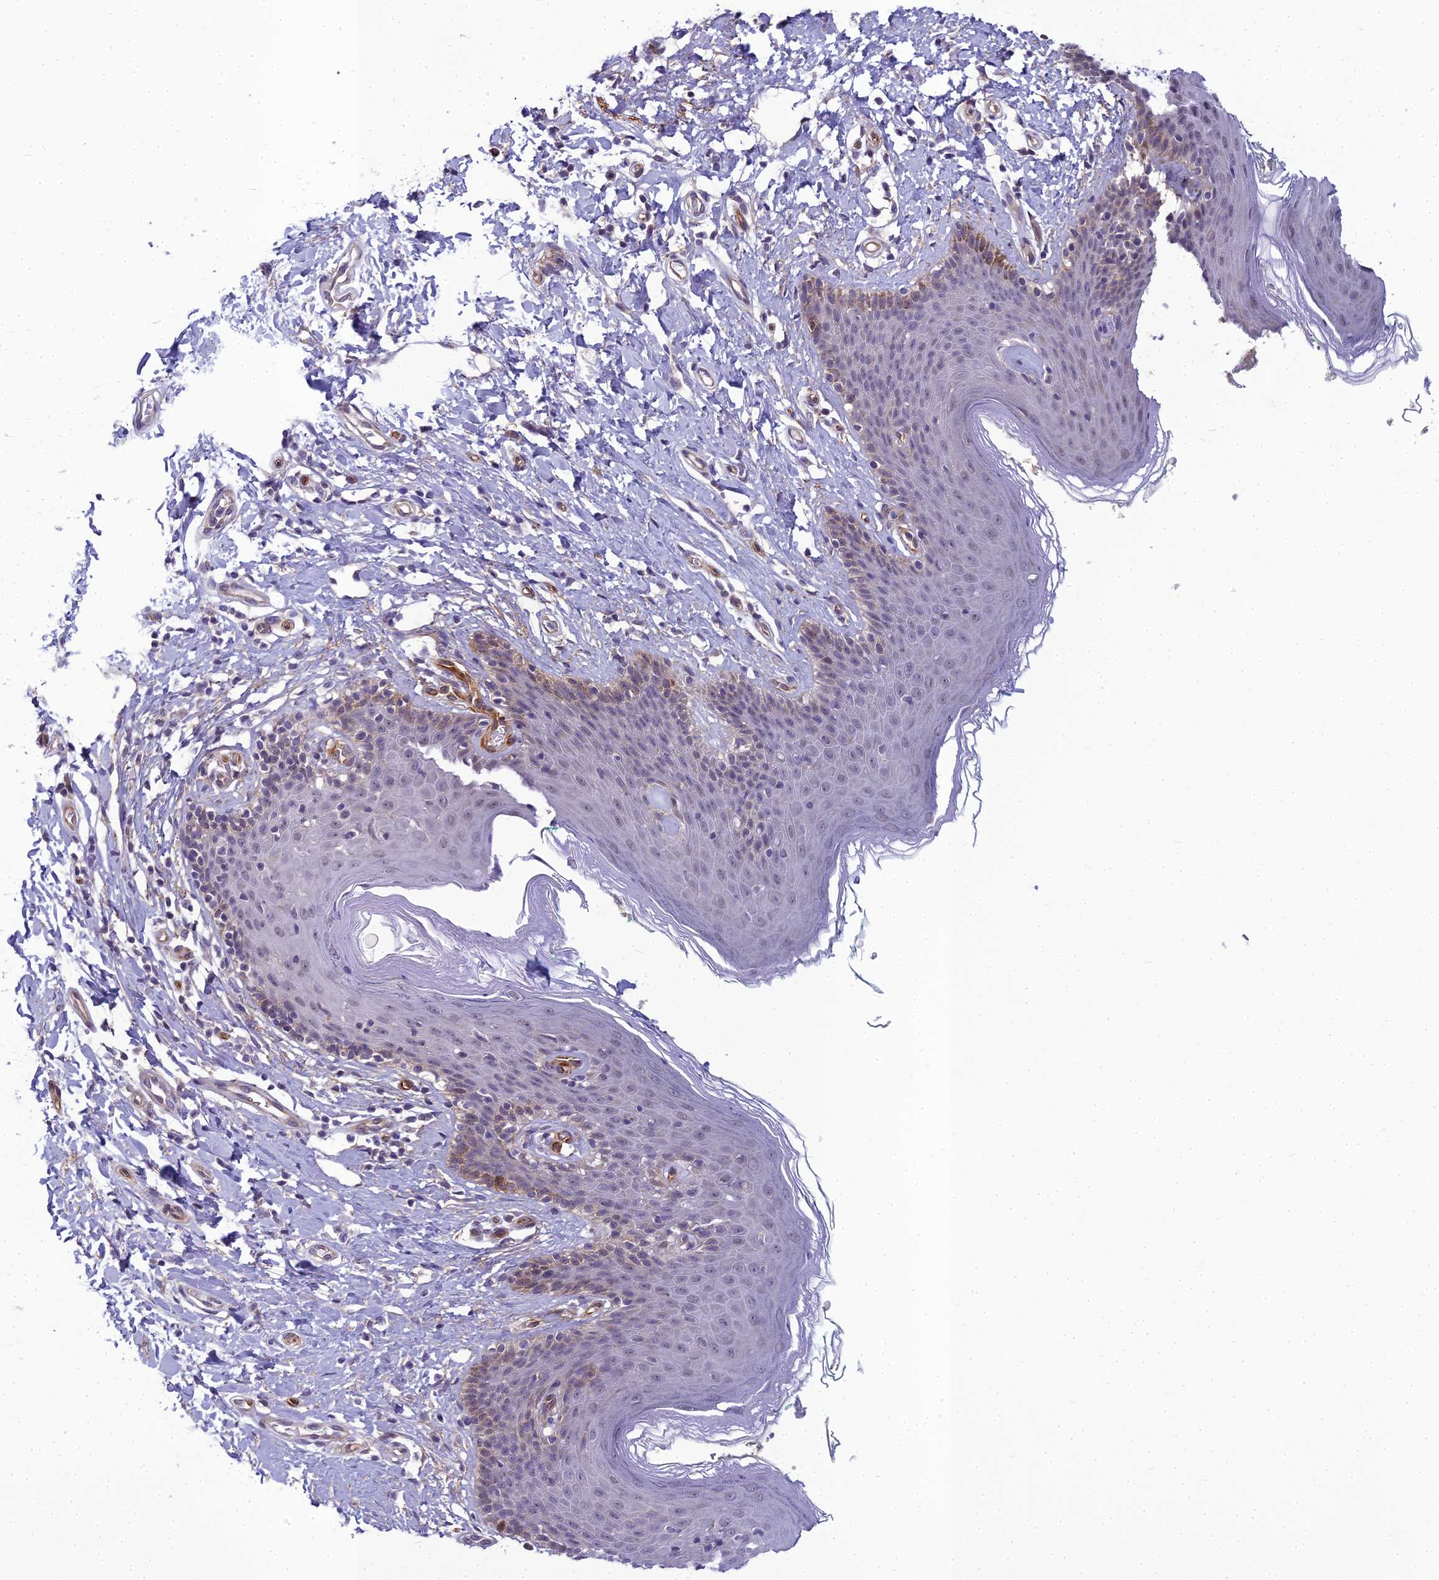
{"staining": {"intensity": "moderate", "quantity": "<25%", "location": "cytoplasmic/membranous,nuclear"}, "tissue": "skin", "cell_type": "Epidermal cells", "image_type": "normal", "snomed": [{"axis": "morphology", "description": "Normal tissue, NOS"}, {"axis": "topography", "description": "Vulva"}], "caption": "Protein expression analysis of benign skin demonstrates moderate cytoplasmic/membranous,nuclear staining in approximately <25% of epidermal cells.", "gene": "RGL3", "patient": {"sex": "female", "age": 66}}